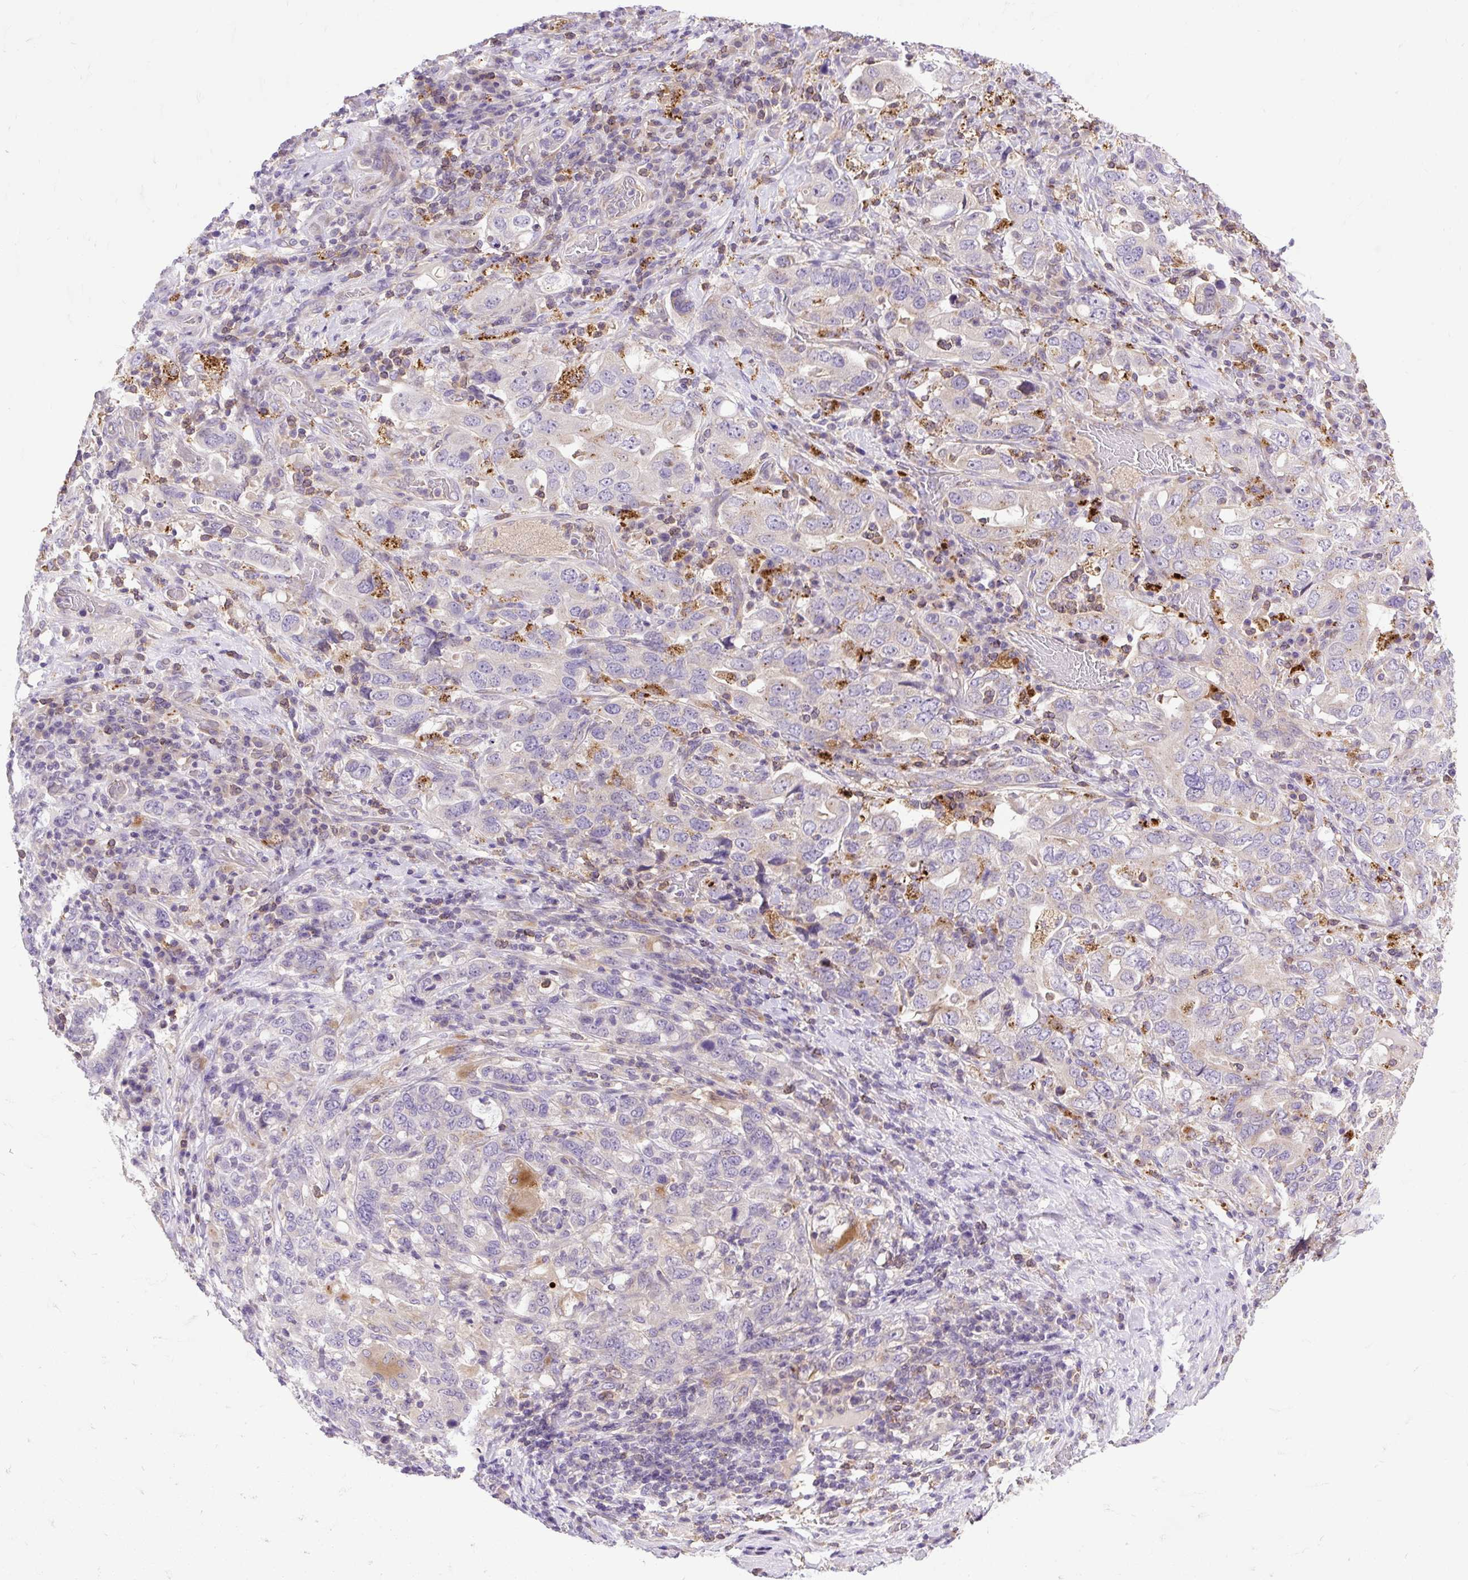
{"staining": {"intensity": "negative", "quantity": "none", "location": "none"}, "tissue": "stomach cancer", "cell_type": "Tumor cells", "image_type": "cancer", "snomed": [{"axis": "morphology", "description": "Adenocarcinoma, NOS"}, {"axis": "topography", "description": "Stomach, upper"}, {"axis": "topography", "description": "Stomach"}], "caption": "A photomicrograph of human stomach adenocarcinoma is negative for staining in tumor cells. (Brightfield microscopy of DAB IHC at high magnification).", "gene": "HEXB", "patient": {"sex": "male", "age": 62}}